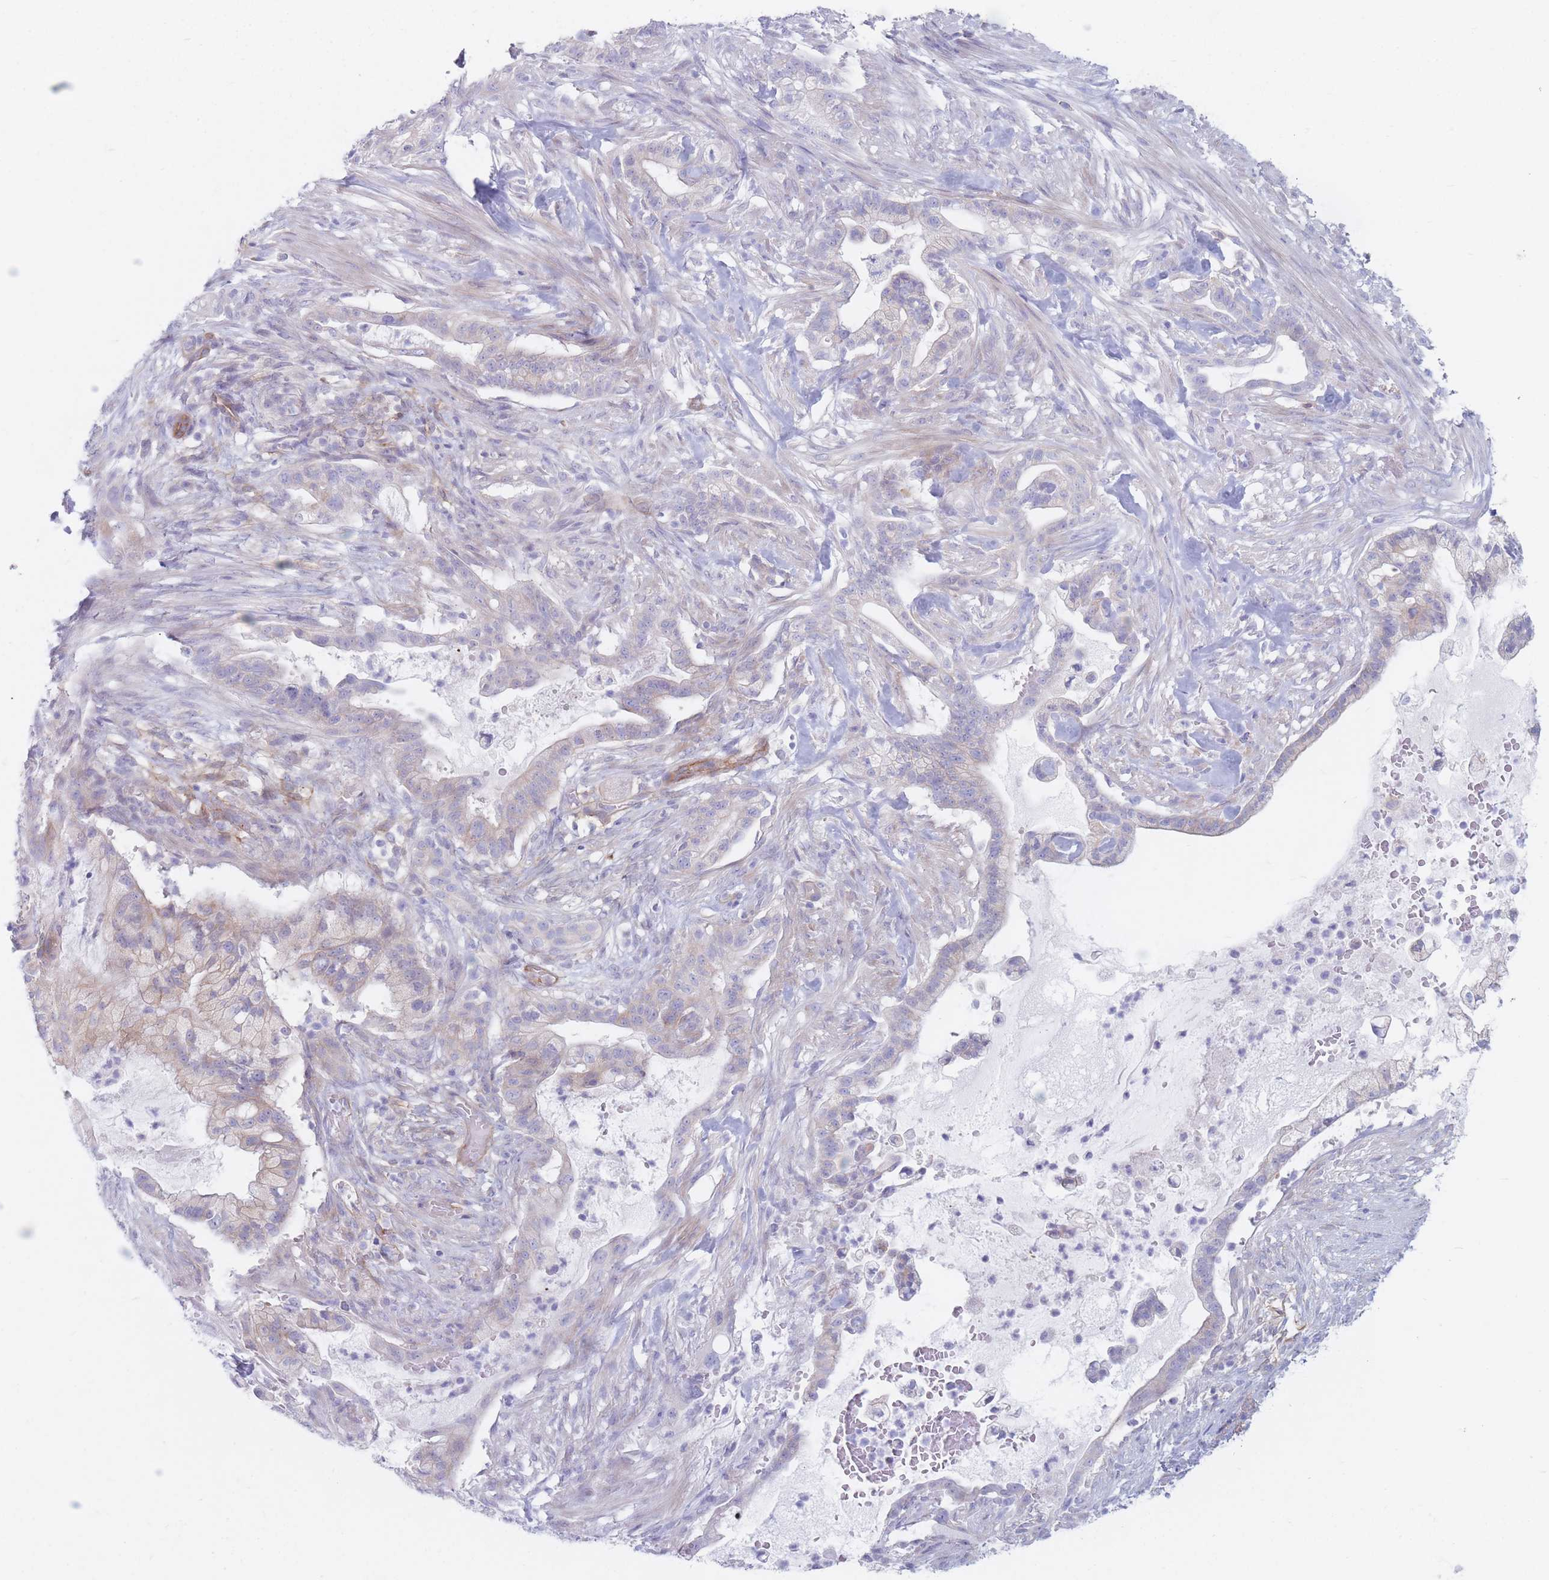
{"staining": {"intensity": "weak", "quantity": "<25%", "location": "cytoplasmic/membranous"}, "tissue": "pancreatic cancer", "cell_type": "Tumor cells", "image_type": "cancer", "snomed": [{"axis": "morphology", "description": "Adenocarcinoma, NOS"}, {"axis": "topography", "description": "Pancreas"}], "caption": "DAB immunohistochemical staining of human adenocarcinoma (pancreatic) shows no significant staining in tumor cells. Nuclei are stained in blue.", "gene": "PLPP1", "patient": {"sex": "male", "age": 44}}